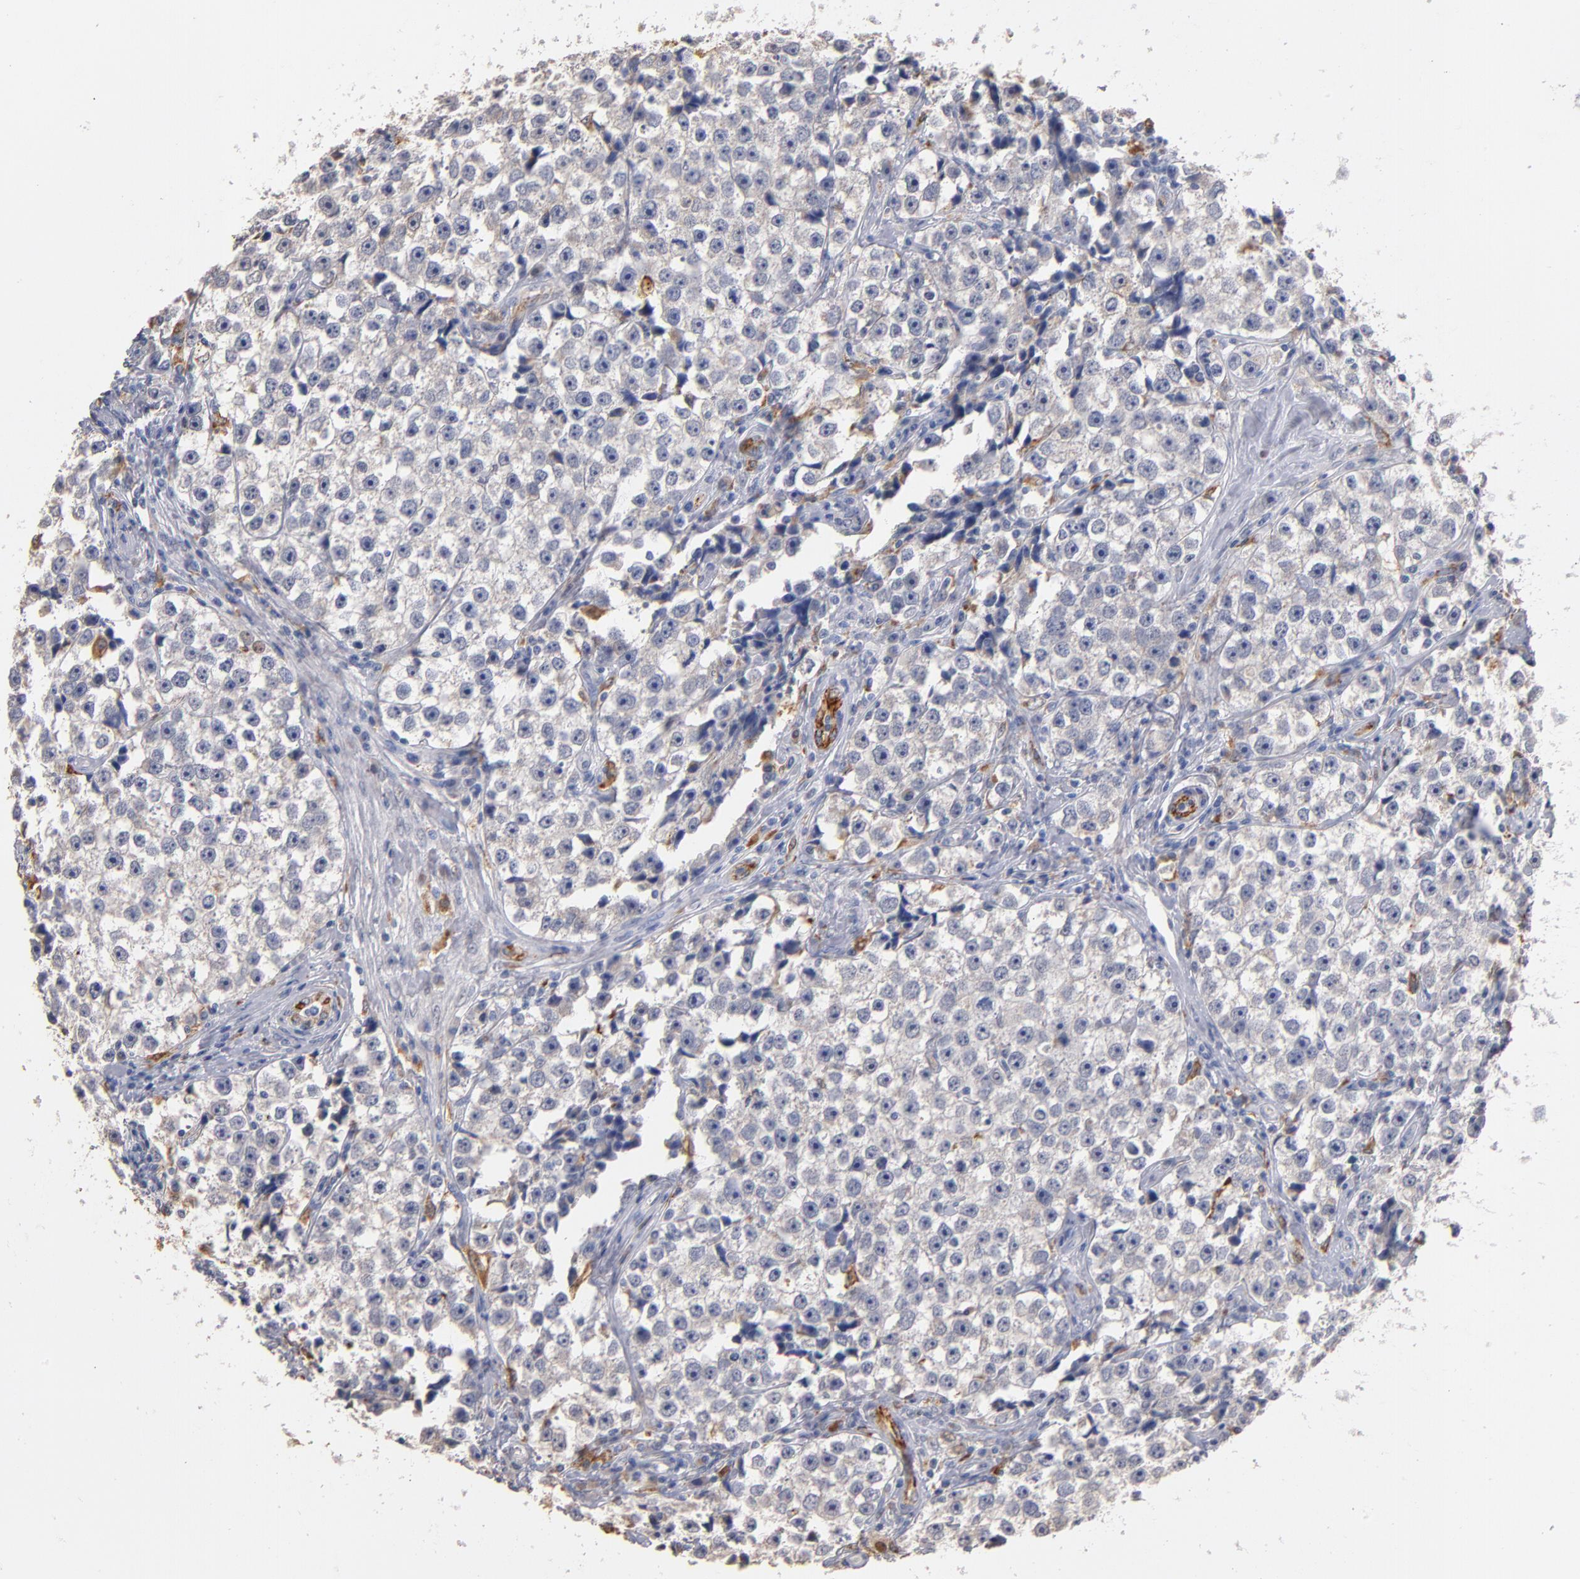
{"staining": {"intensity": "negative", "quantity": "none", "location": "none"}, "tissue": "testis cancer", "cell_type": "Tumor cells", "image_type": "cancer", "snomed": [{"axis": "morphology", "description": "Seminoma, NOS"}, {"axis": "topography", "description": "Testis"}], "caption": "IHC of human testis cancer (seminoma) shows no positivity in tumor cells.", "gene": "SELP", "patient": {"sex": "male", "age": 32}}